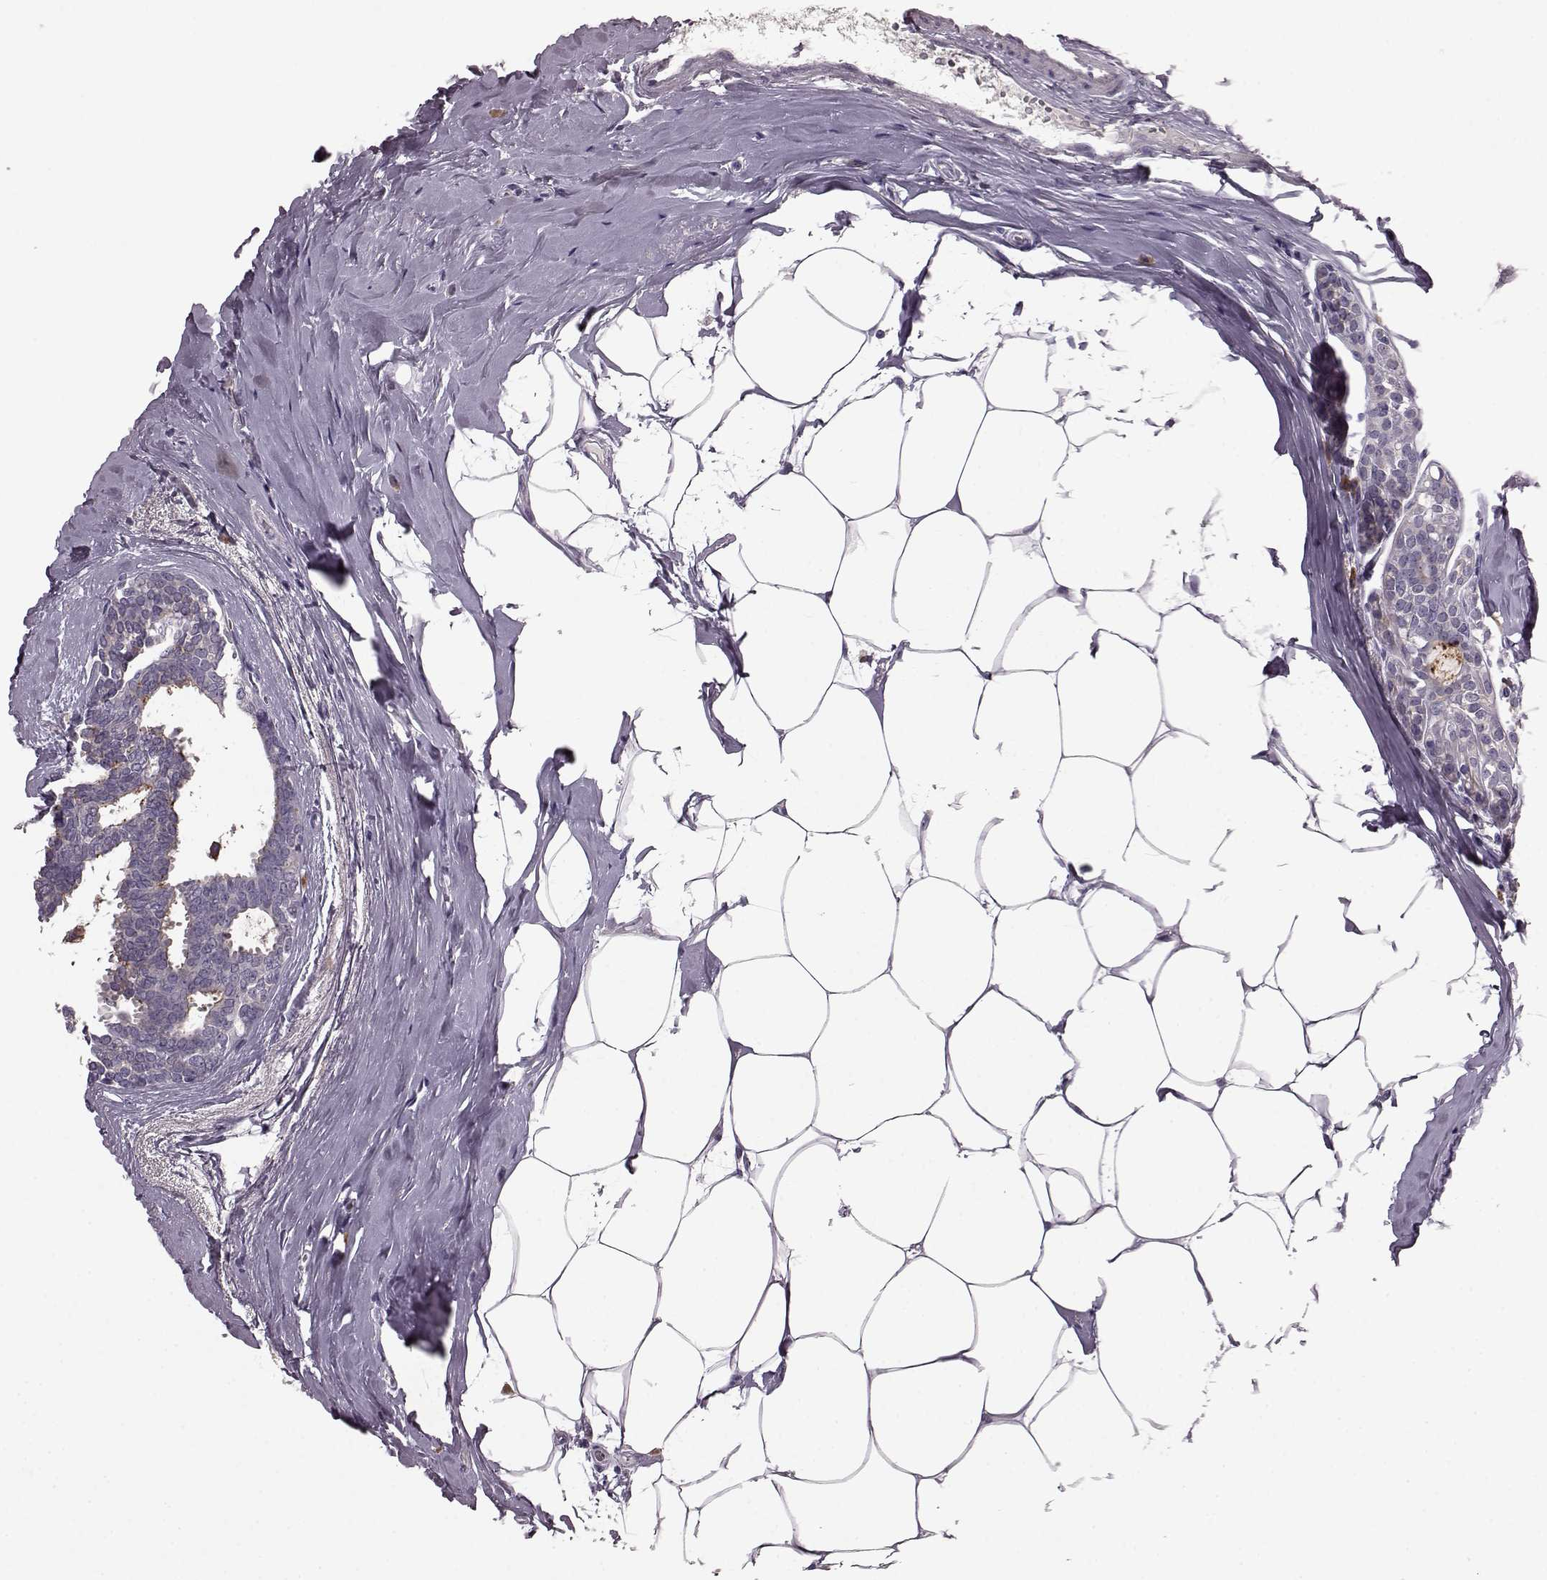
{"staining": {"intensity": "negative", "quantity": "none", "location": "none"}, "tissue": "breast cancer", "cell_type": "Tumor cells", "image_type": "cancer", "snomed": [{"axis": "morphology", "description": "Intraductal carcinoma, in situ"}, {"axis": "morphology", "description": "Duct carcinoma"}, {"axis": "morphology", "description": "Lobular carcinoma, in situ"}, {"axis": "topography", "description": "Breast"}], "caption": "The photomicrograph demonstrates no staining of tumor cells in breast lobular carcinoma in situ.", "gene": "SLC52A3", "patient": {"sex": "female", "age": 44}}